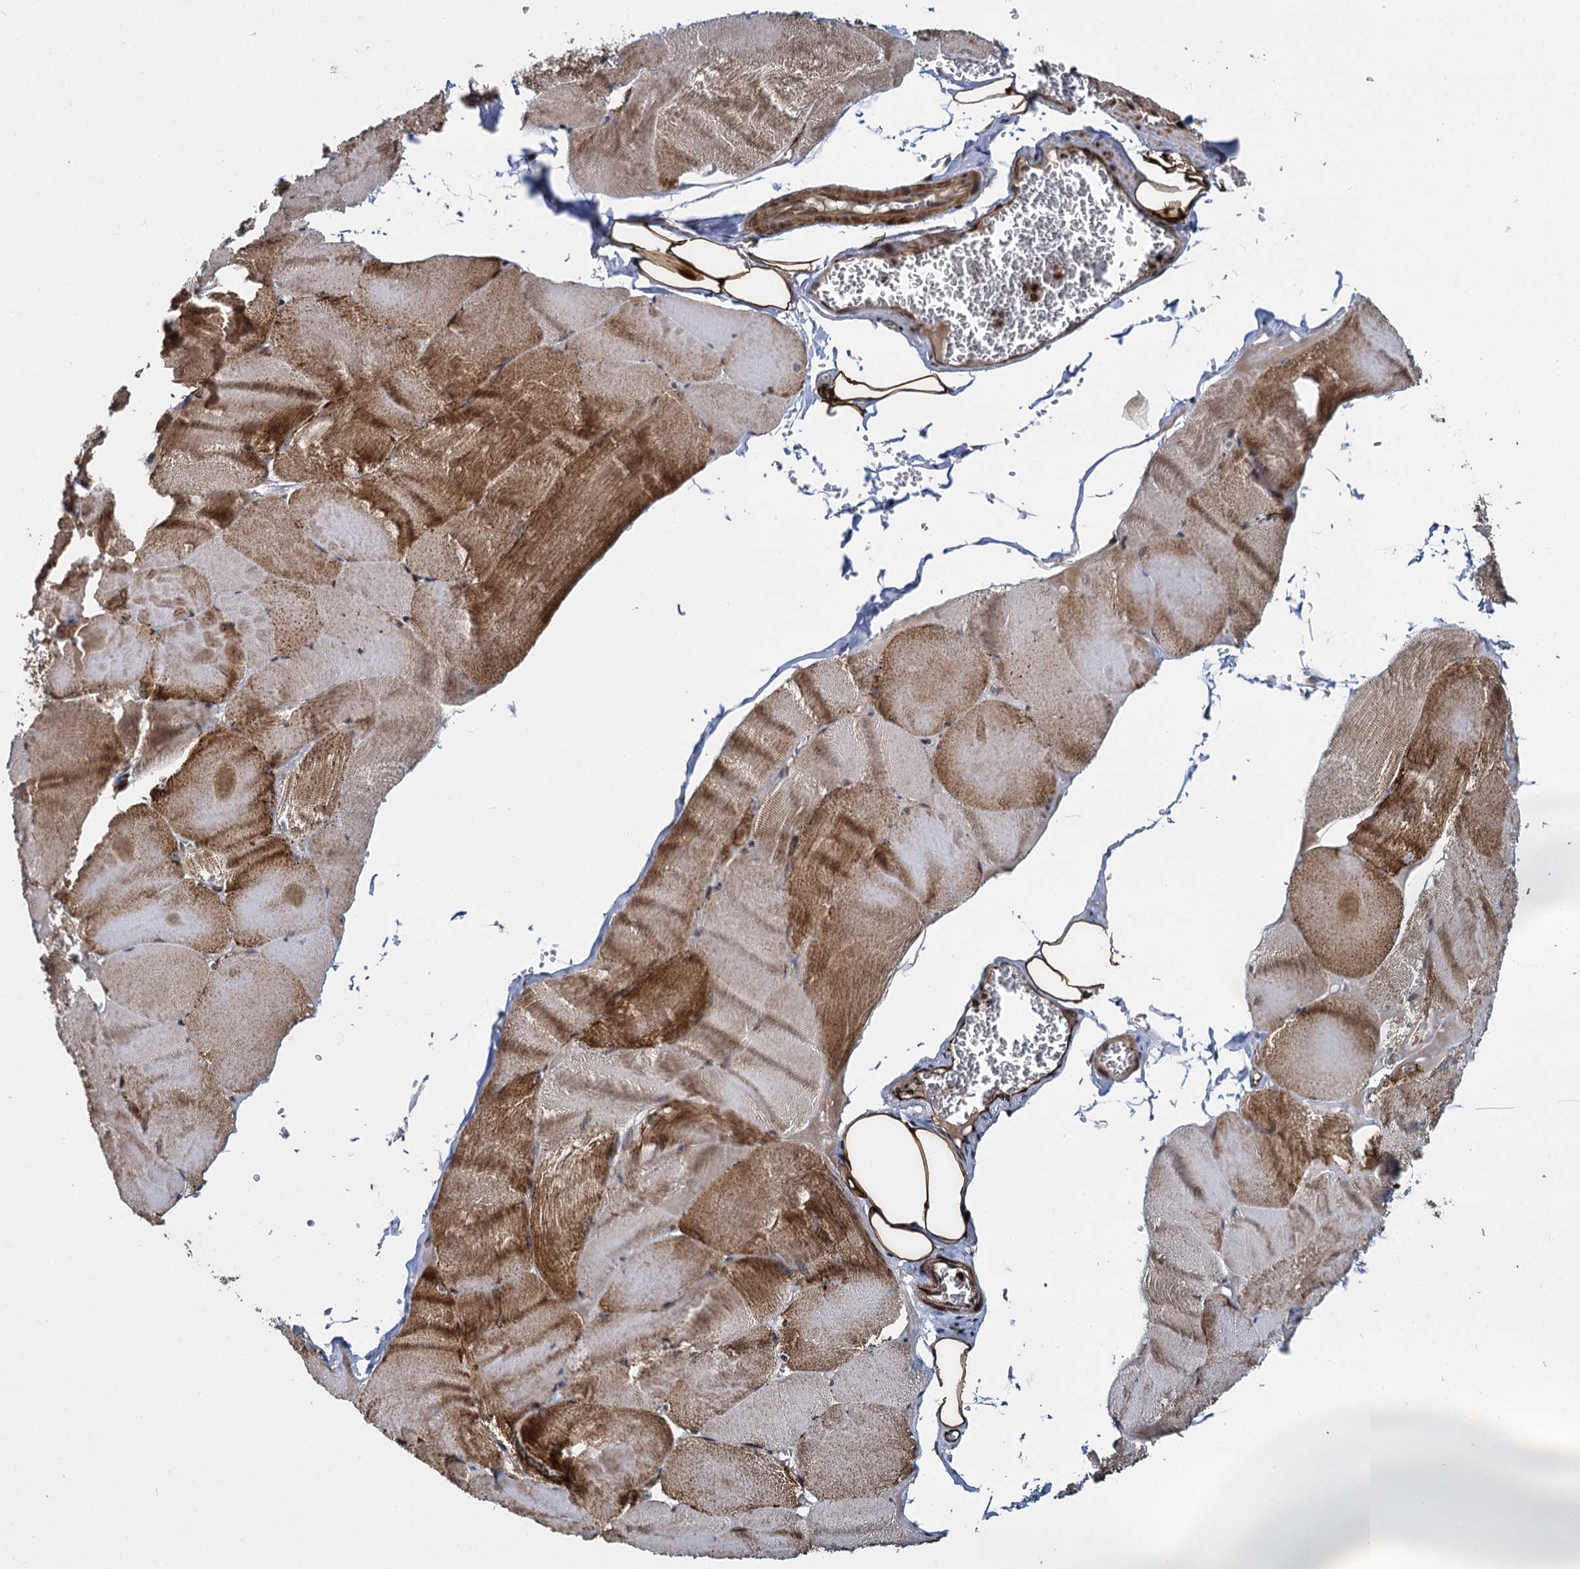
{"staining": {"intensity": "strong", "quantity": ">75%", "location": "cytoplasmic/membranous,nuclear"}, "tissue": "skeletal muscle", "cell_type": "Myocytes", "image_type": "normal", "snomed": [{"axis": "morphology", "description": "Normal tissue, NOS"}, {"axis": "morphology", "description": "Basal cell carcinoma"}, {"axis": "topography", "description": "Skeletal muscle"}], "caption": "Protein analysis of benign skeletal muscle exhibits strong cytoplasmic/membranous,nuclear expression in about >75% of myocytes. (IHC, brightfield microscopy, high magnification).", "gene": "GAL3ST4", "patient": {"sex": "female", "age": 64}}